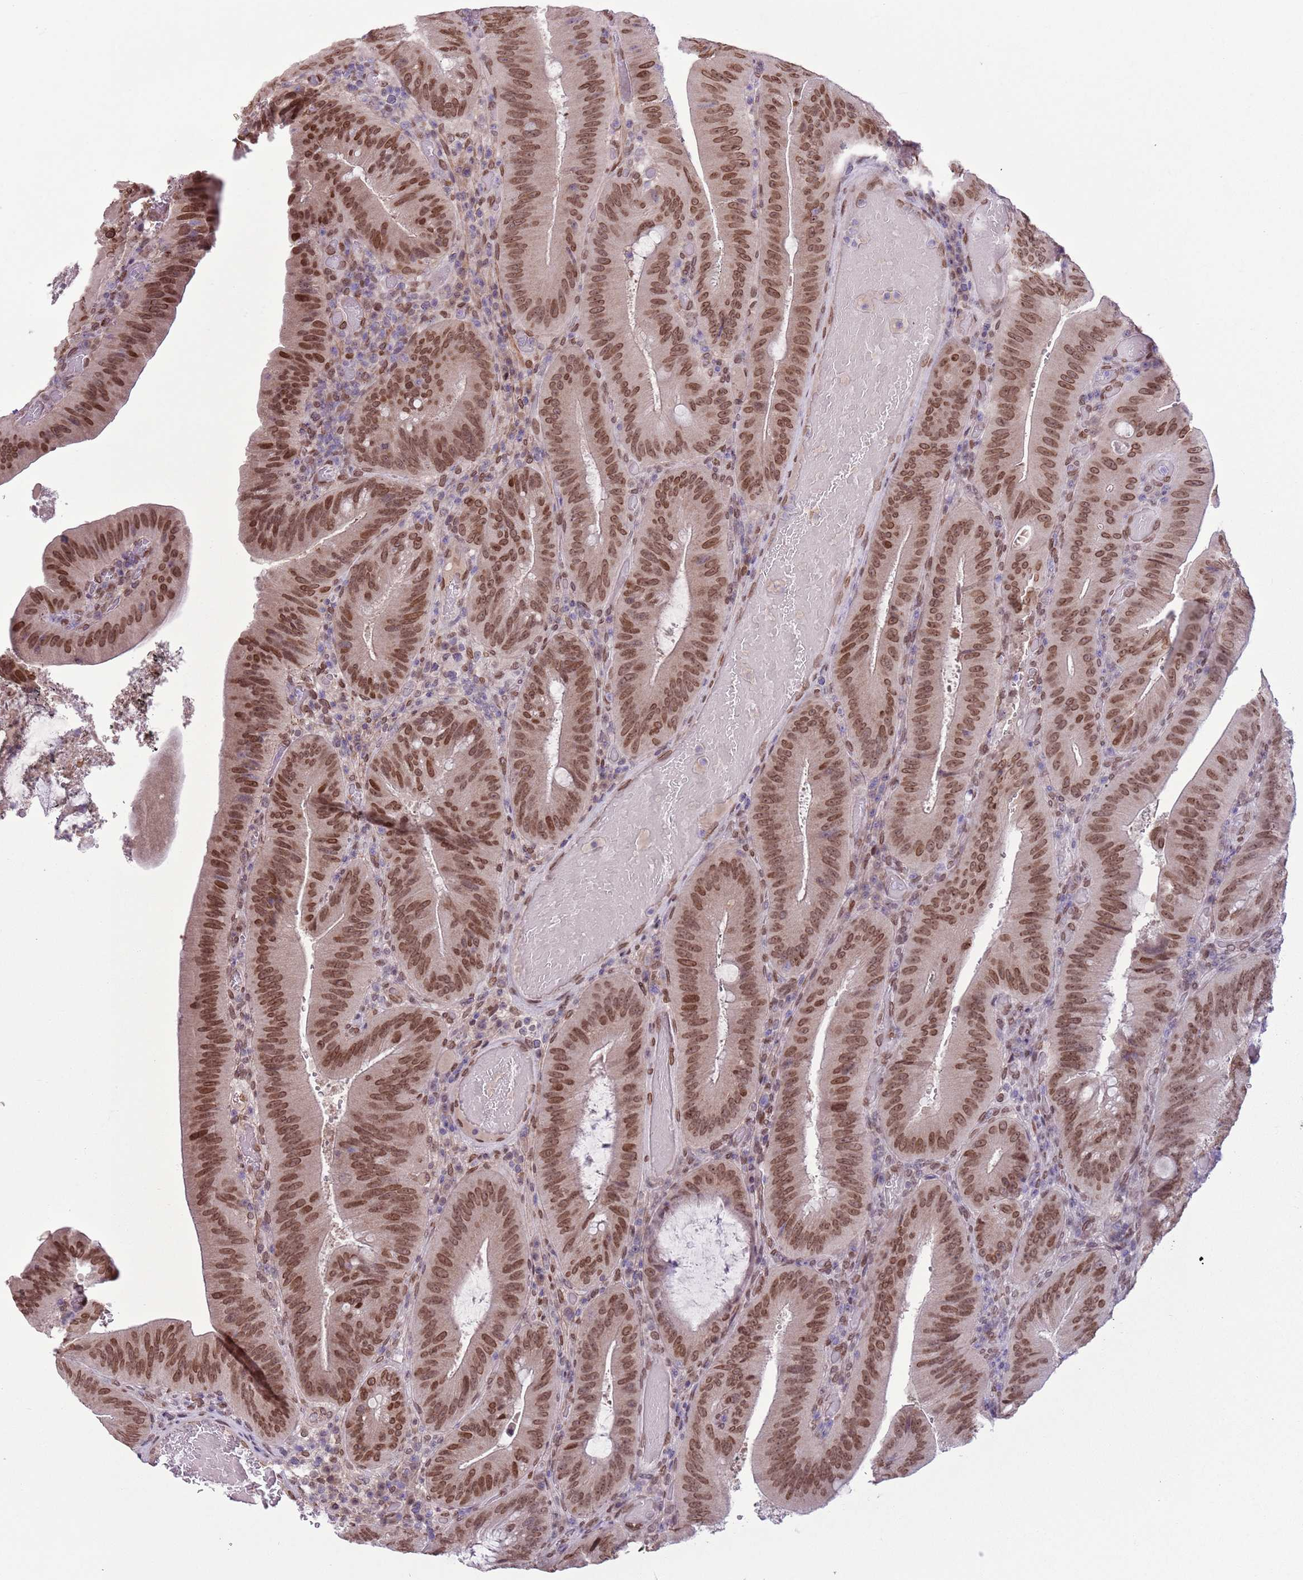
{"staining": {"intensity": "strong", "quantity": ">75%", "location": "nuclear"}, "tissue": "colorectal cancer", "cell_type": "Tumor cells", "image_type": "cancer", "snomed": [{"axis": "morphology", "description": "Adenocarcinoma, NOS"}, {"axis": "topography", "description": "Colon"}], "caption": "Colorectal adenocarcinoma stained with DAB immunohistochemistry (IHC) shows high levels of strong nuclear staining in about >75% of tumor cells. (Brightfield microscopy of DAB IHC at high magnification).", "gene": "ZGLP1", "patient": {"sex": "female", "age": 43}}